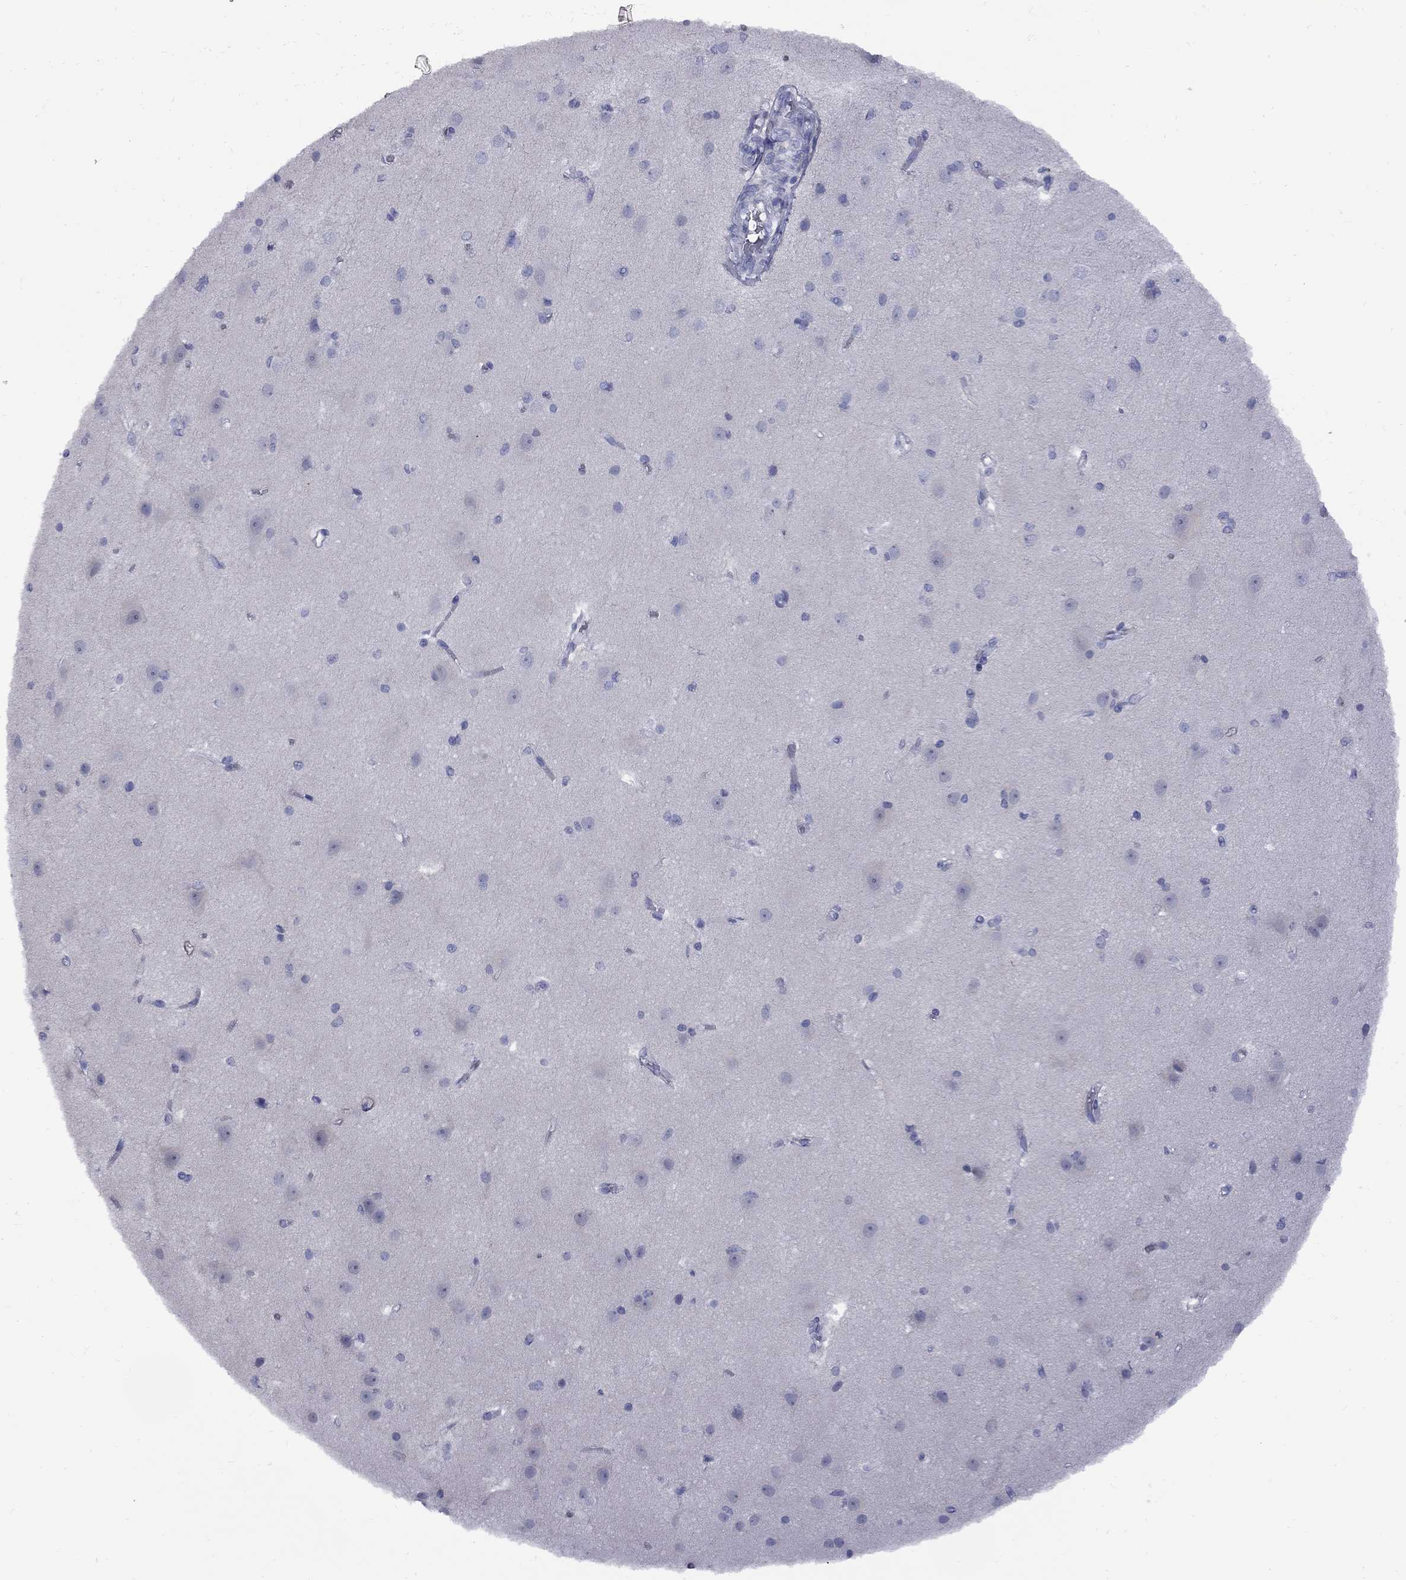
{"staining": {"intensity": "negative", "quantity": "none", "location": "none"}, "tissue": "cerebral cortex", "cell_type": "Endothelial cells", "image_type": "normal", "snomed": [{"axis": "morphology", "description": "Normal tissue, NOS"}, {"axis": "topography", "description": "Cerebral cortex"}], "caption": "The histopathology image reveals no significant staining in endothelial cells of cerebral cortex. (IHC, brightfield microscopy, high magnification).", "gene": "ABCB4", "patient": {"sex": "male", "age": 37}}